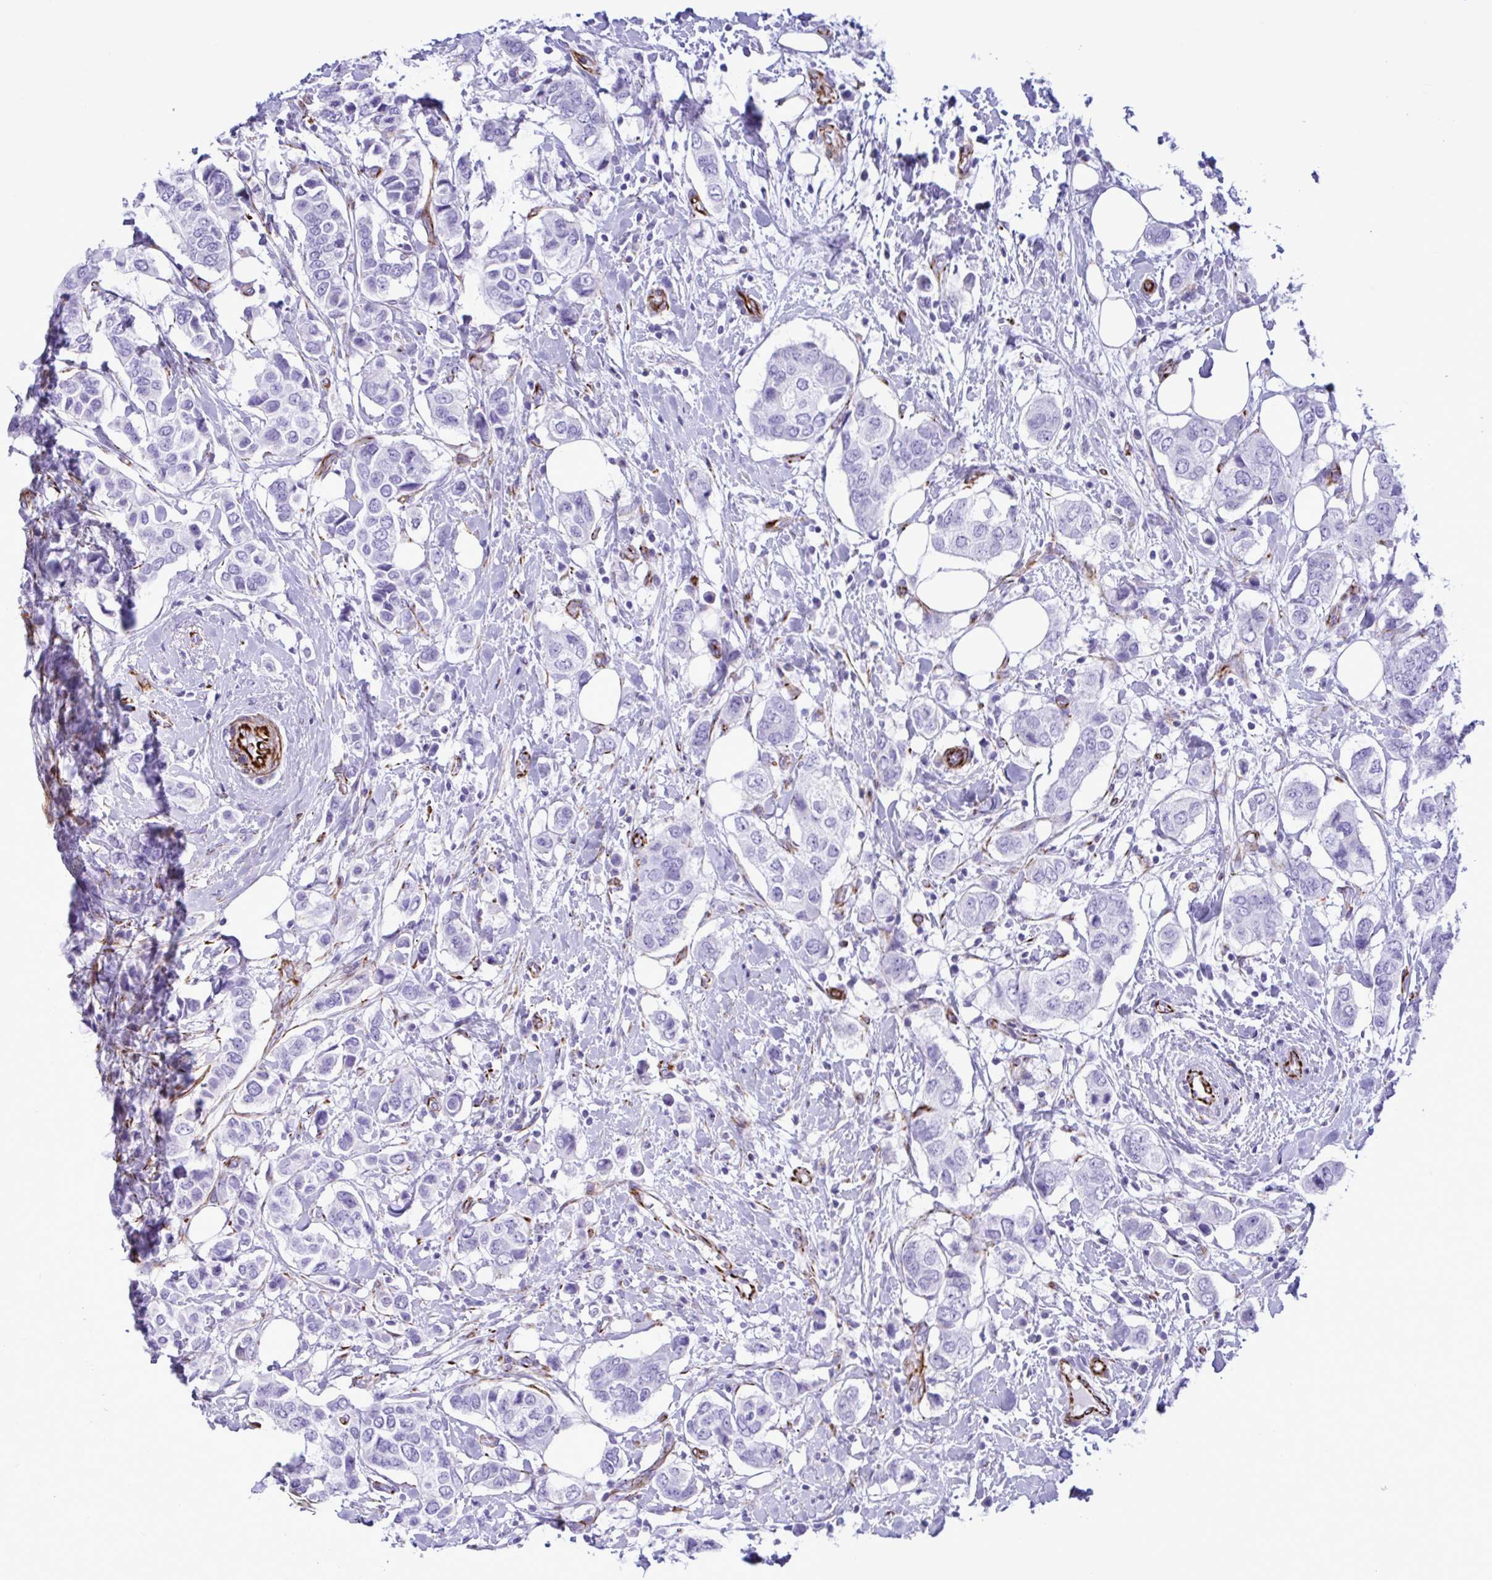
{"staining": {"intensity": "negative", "quantity": "none", "location": "none"}, "tissue": "breast cancer", "cell_type": "Tumor cells", "image_type": "cancer", "snomed": [{"axis": "morphology", "description": "Lobular carcinoma"}, {"axis": "topography", "description": "Breast"}], "caption": "Immunohistochemical staining of lobular carcinoma (breast) displays no significant staining in tumor cells.", "gene": "SMAD5", "patient": {"sex": "female", "age": 51}}